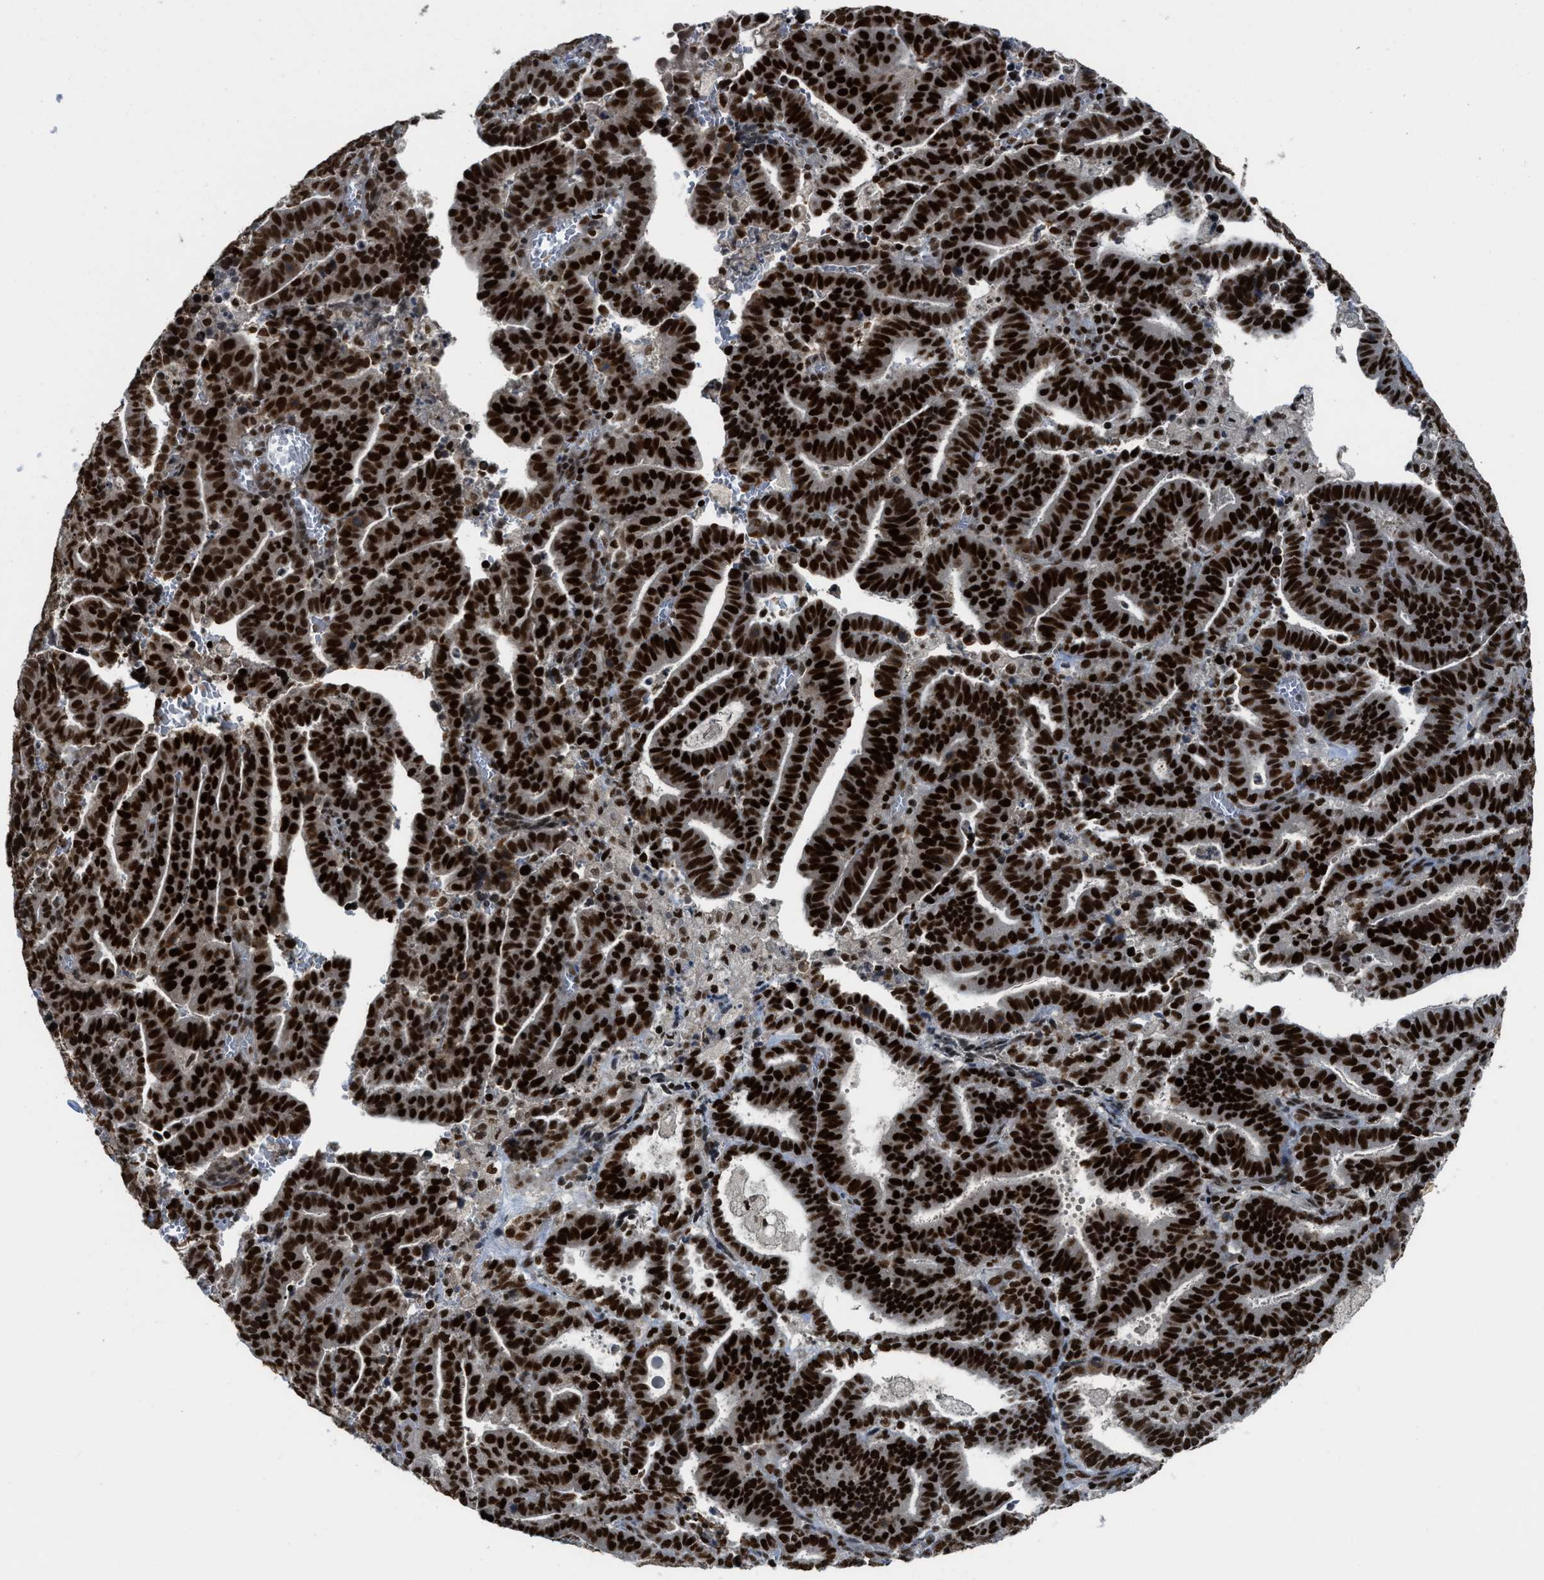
{"staining": {"intensity": "strong", "quantity": ">75%", "location": "nuclear"}, "tissue": "endometrial cancer", "cell_type": "Tumor cells", "image_type": "cancer", "snomed": [{"axis": "morphology", "description": "Adenocarcinoma, NOS"}, {"axis": "topography", "description": "Uterus"}], "caption": "A brown stain shows strong nuclear positivity of a protein in human endometrial cancer (adenocarcinoma) tumor cells.", "gene": "RFX5", "patient": {"sex": "female", "age": 83}}